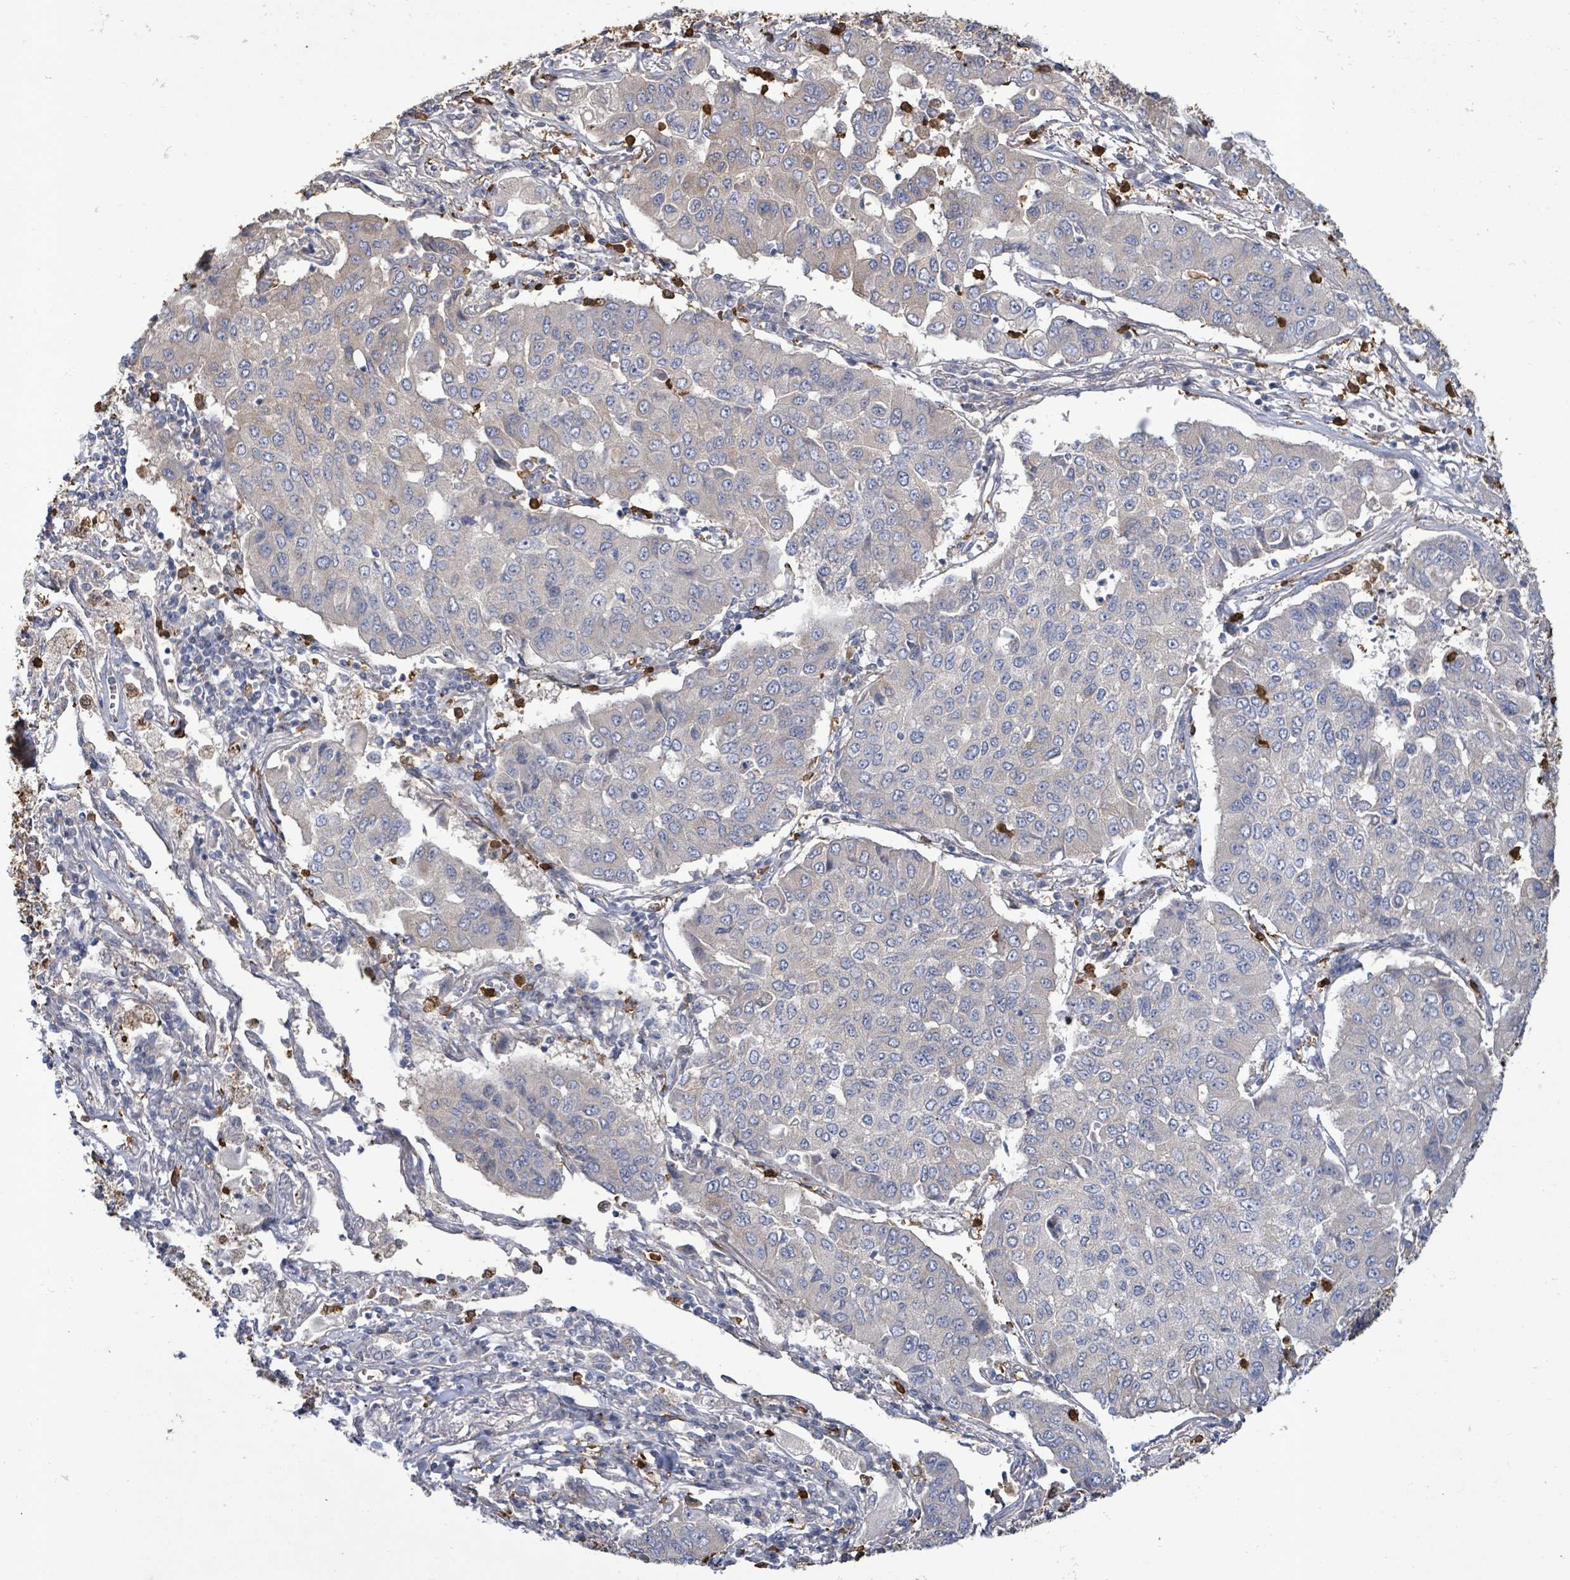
{"staining": {"intensity": "negative", "quantity": "none", "location": "none"}, "tissue": "lung cancer", "cell_type": "Tumor cells", "image_type": "cancer", "snomed": [{"axis": "morphology", "description": "Squamous cell carcinoma, NOS"}, {"axis": "topography", "description": "Lung"}], "caption": "A high-resolution micrograph shows immunohistochemistry (IHC) staining of lung squamous cell carcinoma, which shows no significant positivity in tumor cells.", "gene": "FAM210A", "patient": {"sex": "male", "age": 74}}